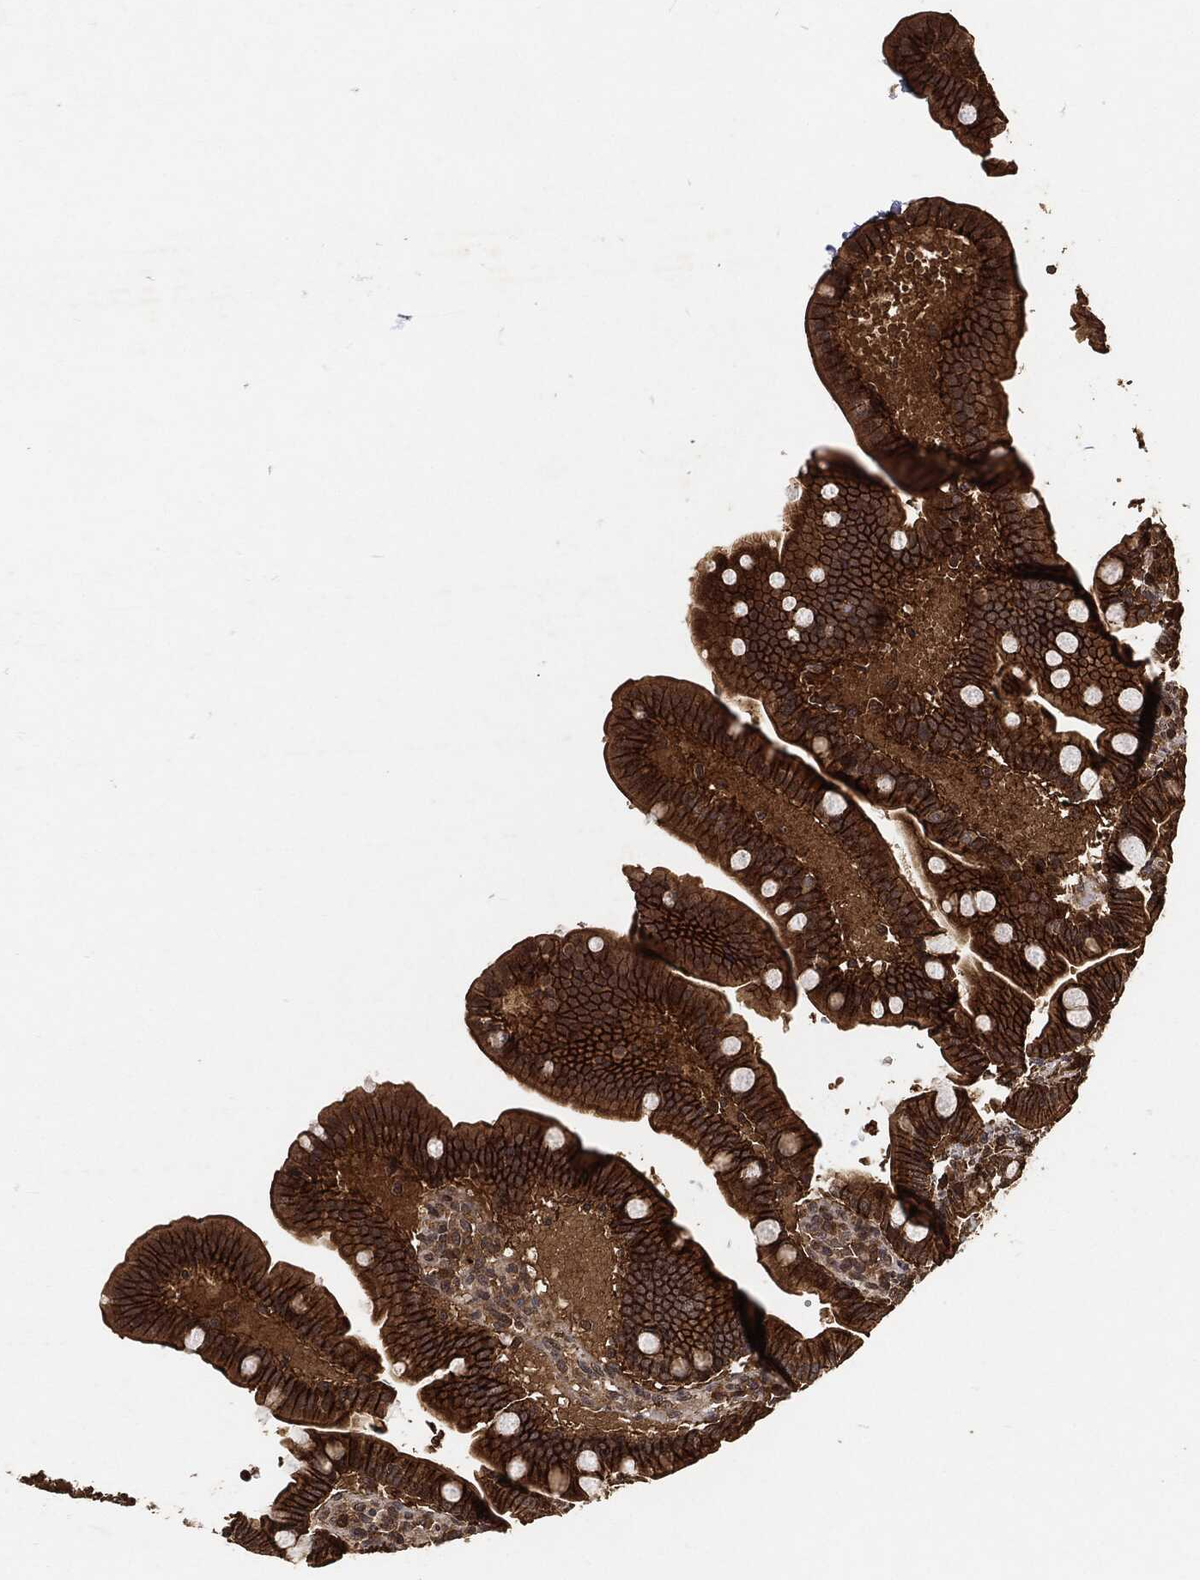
{"staining": {"intensity": "strong", "quantity": ">75%", "location": "cytoplasmic/membranous"}, "tissue": "small intestine", "cell_type": "Glandular cells", "image_type": "normal", "snomed": [{"axis": "morphology", "description": "Normal tissue, NOS"}, {"axis": "topography", "description": "Small intestine"}], "caption": "High-power microscopy captured an immunohistochemistry micrograph of unremarkable small intestine, revealing strong cytoplasmic/membranous positivity in about >75% of glandular cells.", "gene": "ZNF226", "patient": {"sex": "male", "age": 66}}